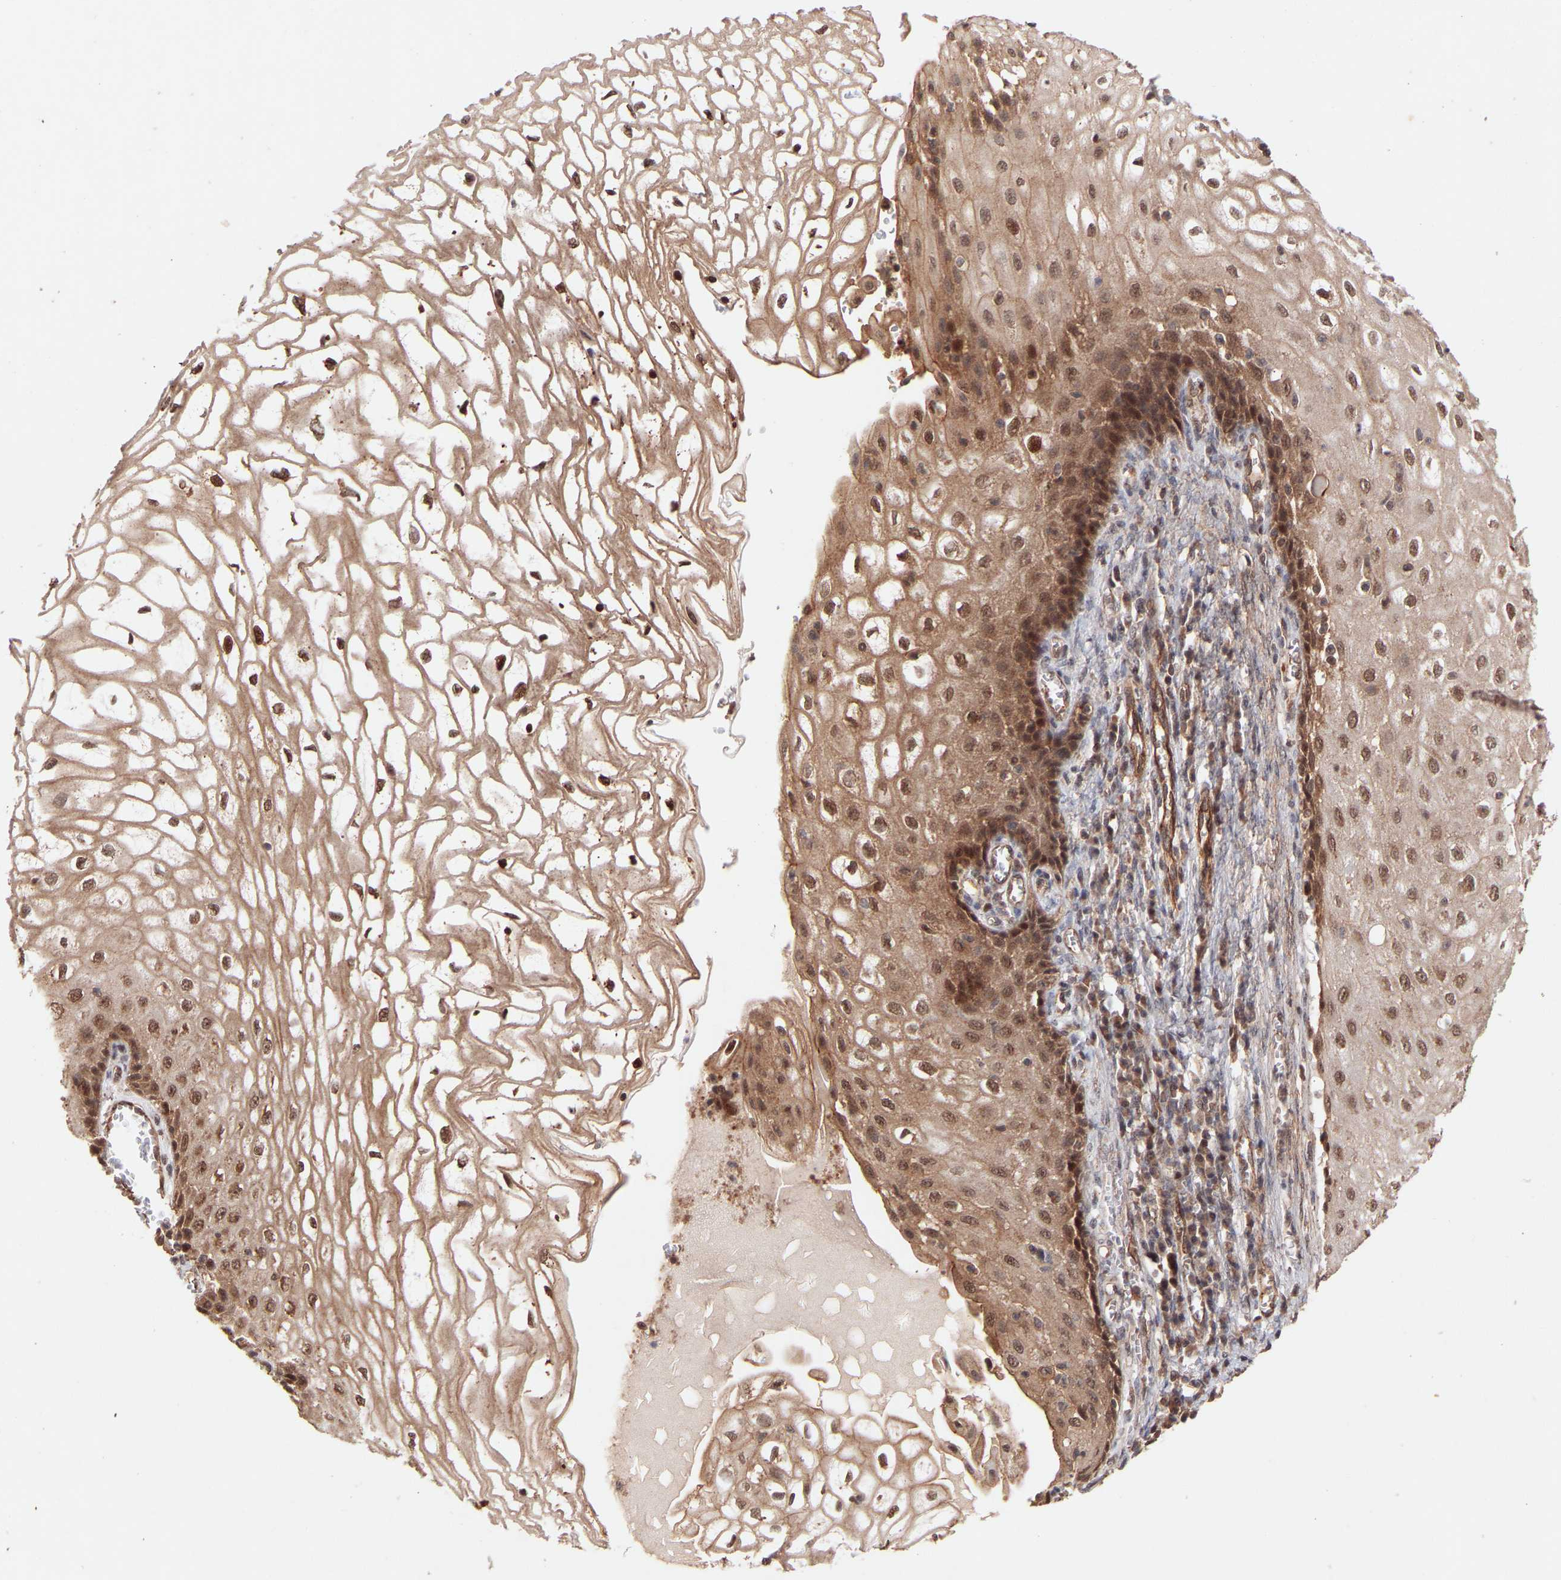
{"staining": {"intensity": "moderate", "quantity": ">75%", "location": "cytoplasmic/membranous,nuclear"}, "tissue": "cervical cancer", "cell_type": "Tumor cells", "image_type": "cancer", "snomed": [{"axis": "morphology", "description": "Adenocarcinoma, NOS"}, {"axis": "topography", "description": "Cervix"}], "caption": "Moderate cytoplasmic/membranous and nuclear expression for a protein is identified in approximately >75% of tumor cells of cervical adenocarcinoma using IHC.", "gene": "PDLIM5", "patient": {"sex": "female", "age": 44}}